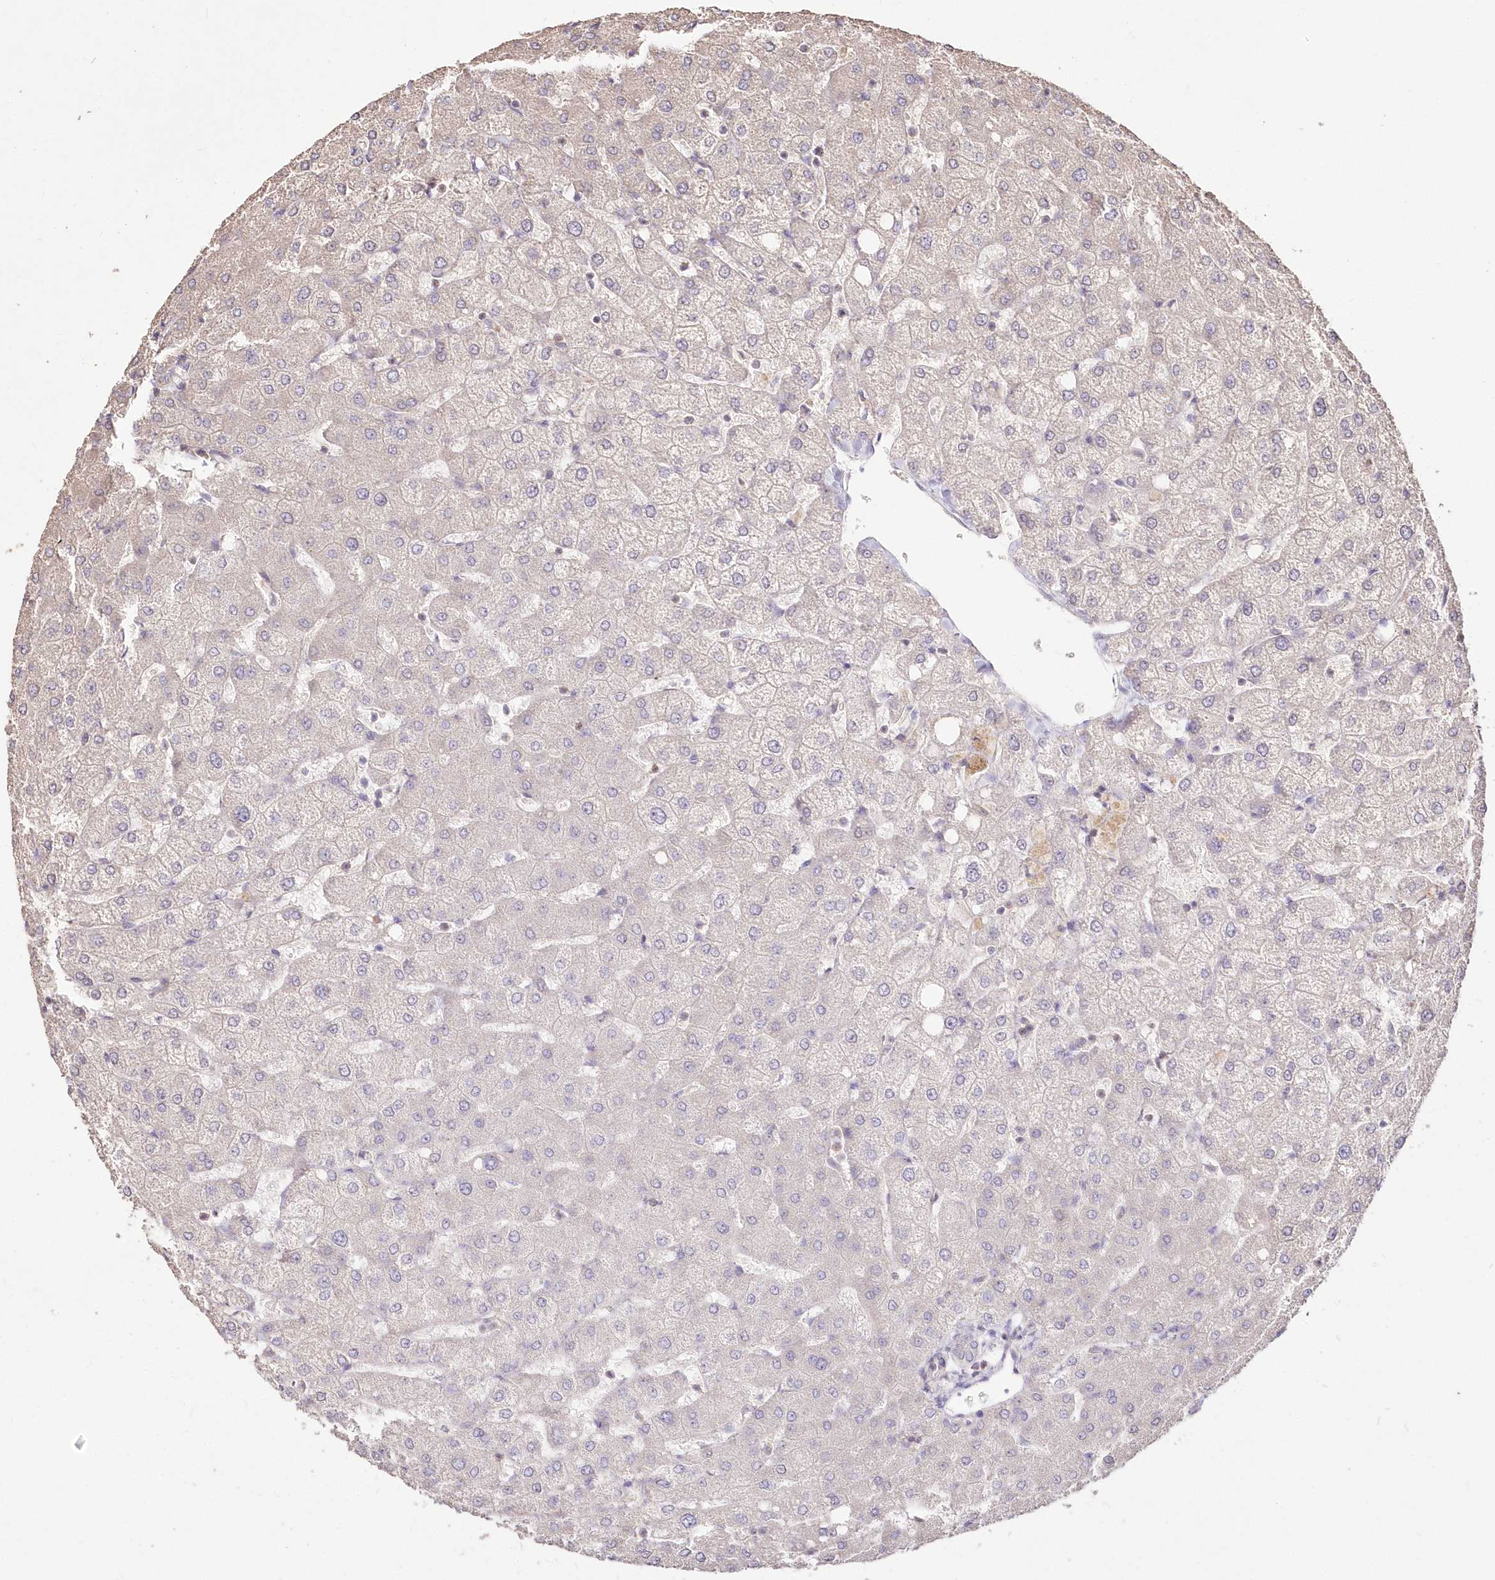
{"staining": {"intensity": "negative", "quantity": "none", "location": "none"}, "tissue": "liver", "cell_type": "Cholangiocytes", "image_type": "normal", "snomed": [{"axis": "morphology", "description": "Normal tissue, NOS"}, {"axis": "topography", "description": "Liver"}], "caption": "Immunohistochemistry (IHC) image of unremarkable human liver stained for a protein (brown), which demonstrates no staining in cholangiocytes.", "gene": "STK17B", "patient": {"sex": "female", "age": 54}}